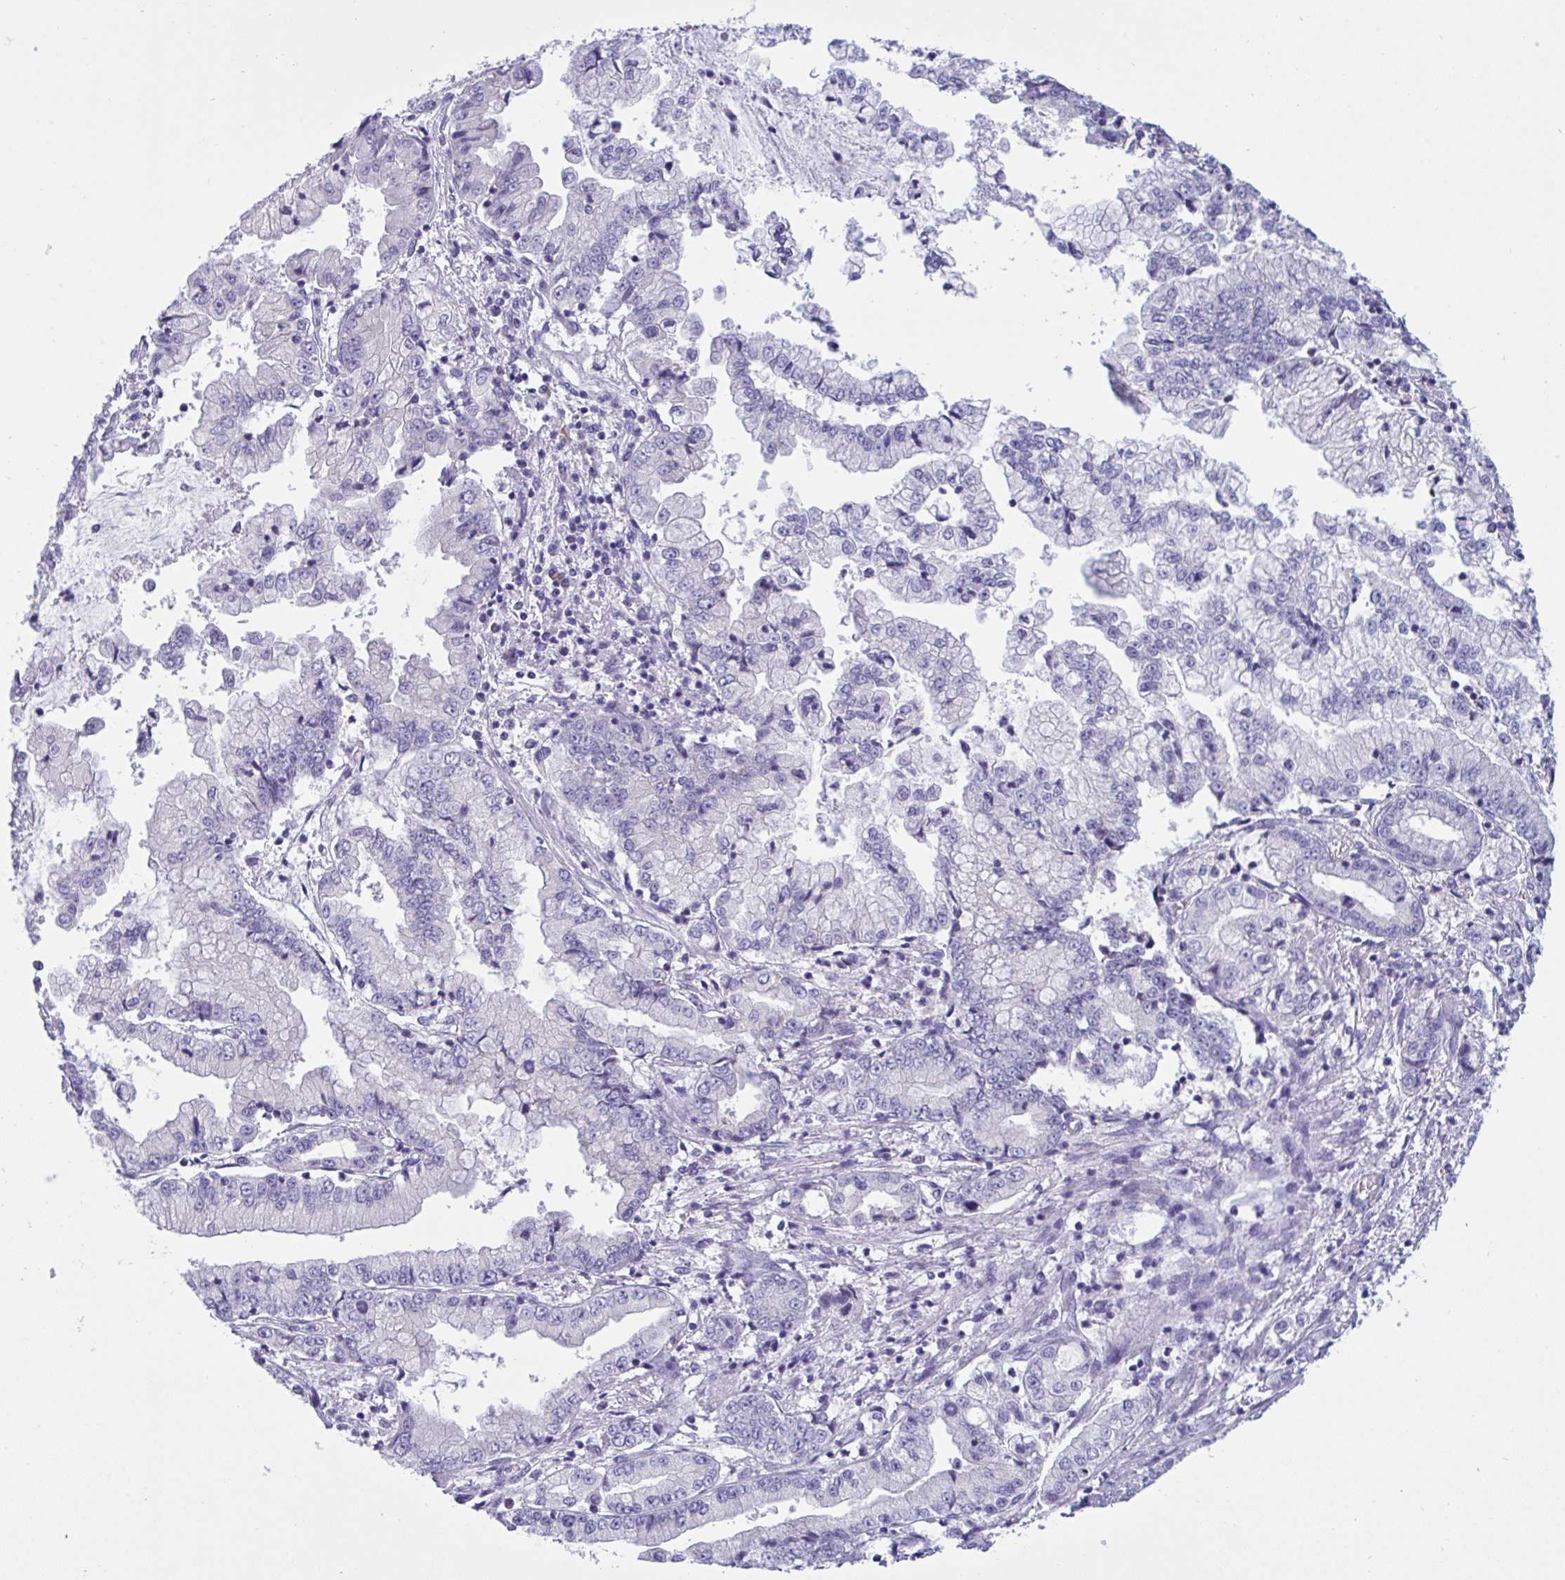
{"staining": {"intensity": "negative", "quantity": "none", "location": "none"}, "tissue": "stomach cancer", "cell_type": "Tumor cells", "image_type": "cancer", "snomed": [{"axis": "morphology", "description": "Adenocarcinoma, NOS"}, {"axis": "topography", "description": "Stomach, upper"}], "caption": "Immunohistochemistry (IHC) photomicrograph of human stomach cancer stained for a protein (brown), which exhibits no staining in tumor cells.", "gene": "TMEM41A", "patient": {"sex": "female", "age": 74}}